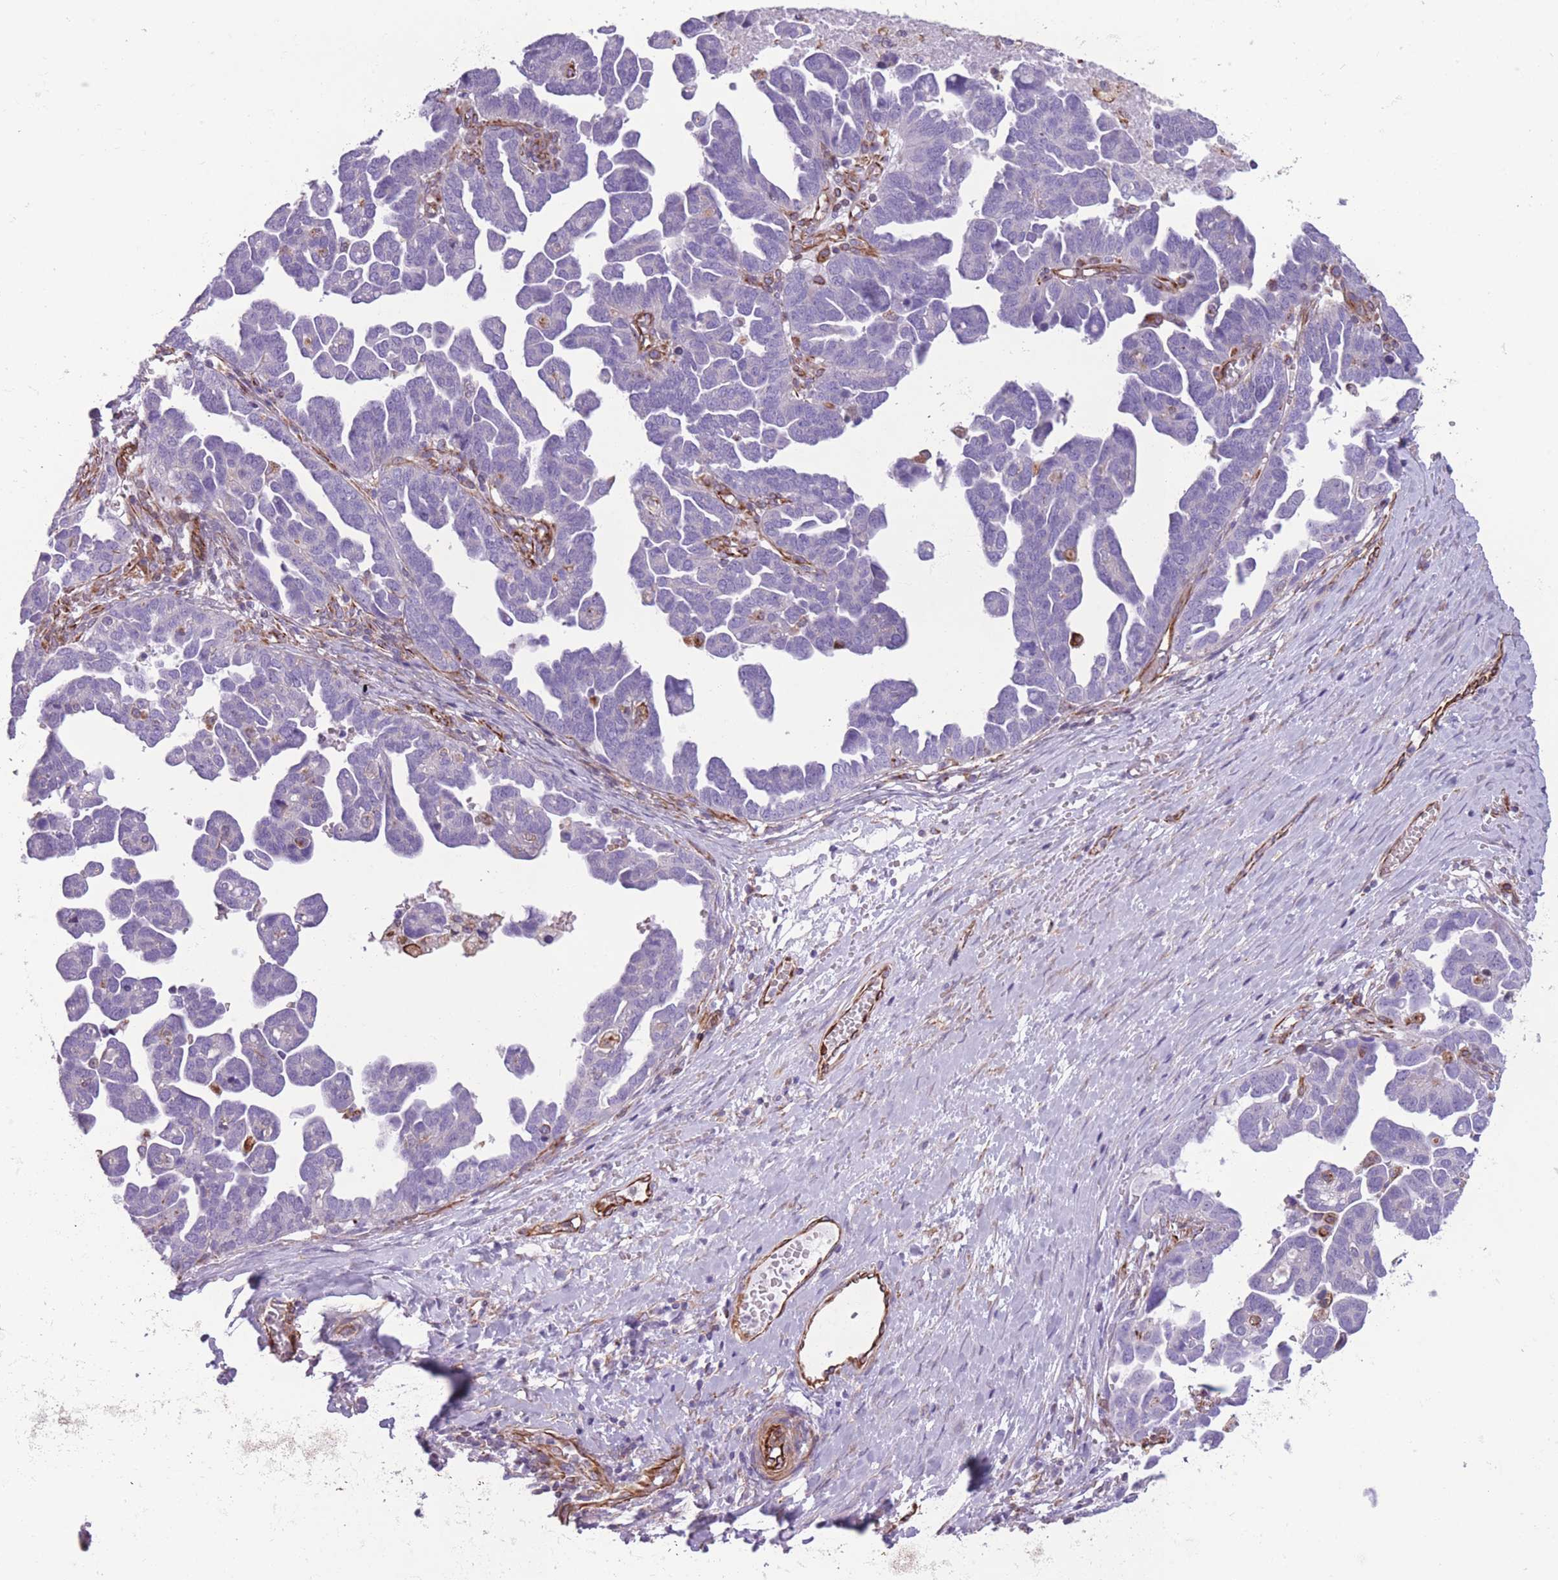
{"staining": {"intensity": "negative", "quantity": "none", "location": "none"}, "tissue": "ovarian cancer", "cell_type": "Tumor cells", "image_type": "cancer", "snomed": [{"axis": "morphology", "description": "Cystadenocarcinoma, serous, NOS"}, {"axis": "topography", "description": "Ovary"}], "caption": "Immunohistochemistry histopathology image of human serous cystadenocarcinoma (ovarian) stained for a protein (brown), which reveals no expression in tumor cells. (DAB (3,3'-diaminobenzidine) immunohistochemistry (IHC) visualized using brightfield microscopy, high magnification).", "gene": "PTCD1", "patient": {"sex": "female", "age": 54}}